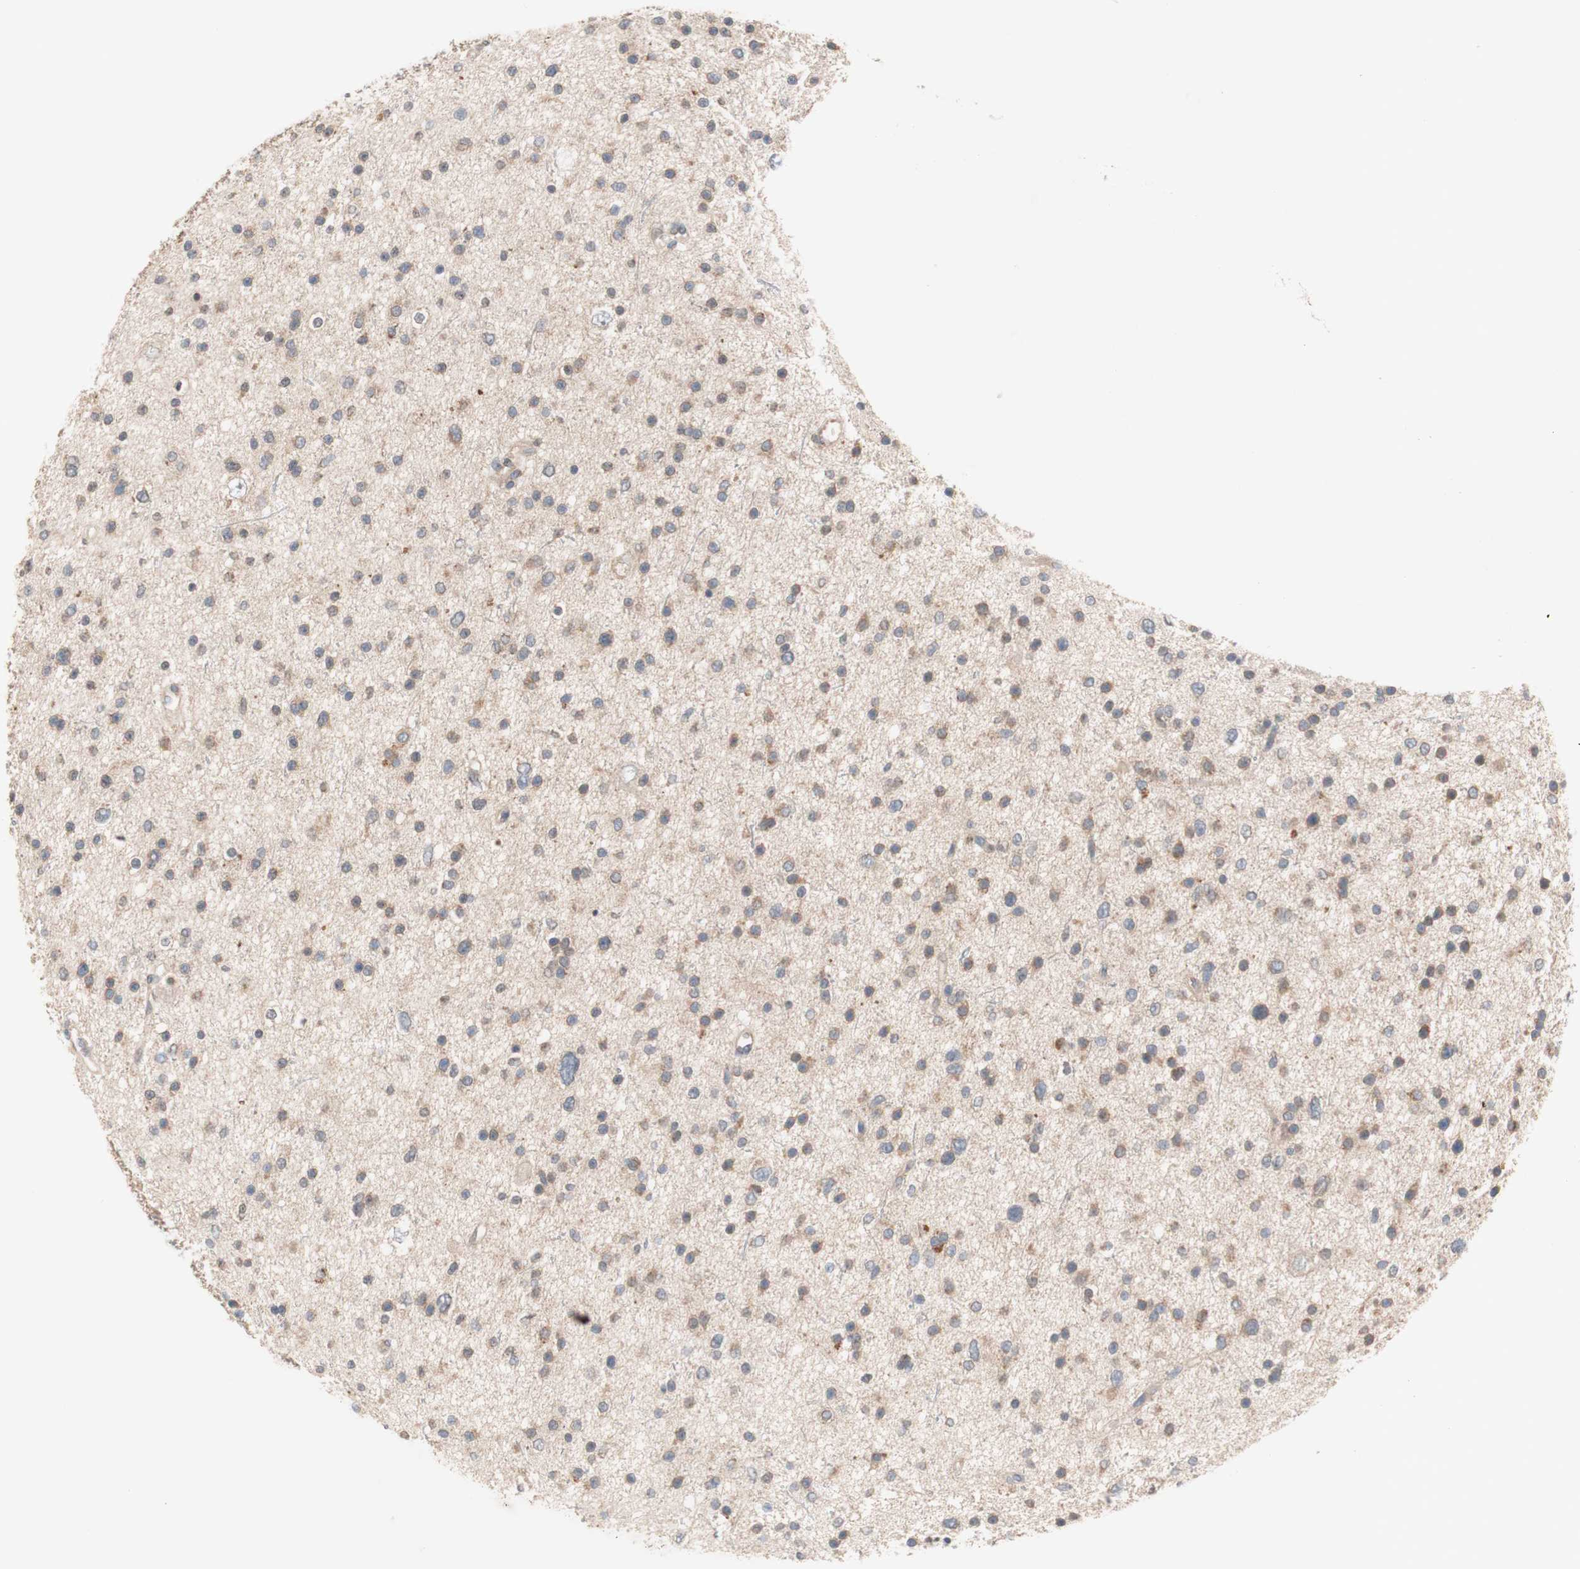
{"staining": {"intensity": "moderate", "quantity": "25%-75%", "location": "cytoplasmic/membranous"}, "tissue": "glioma", "cell_type": "Tumor cells", "image_type": "cancer", "snomed": [{"axis": "morphology", "description": "Glioma, malignant, Low grade"}, {"axis": "topography", "description": "Brain"}], "caption": "Glioma stained for a protein reveals moderate cytoplasmic/membranous positivity in tumor cells. The staining was performed using DAB (3,3'-diaminobenzidine), with brown indicating positive protein expression. Nuclei are stained blue with hematoxylin.", "gene": "PEX2", "patient": {"sex": "female", "age": 37}}